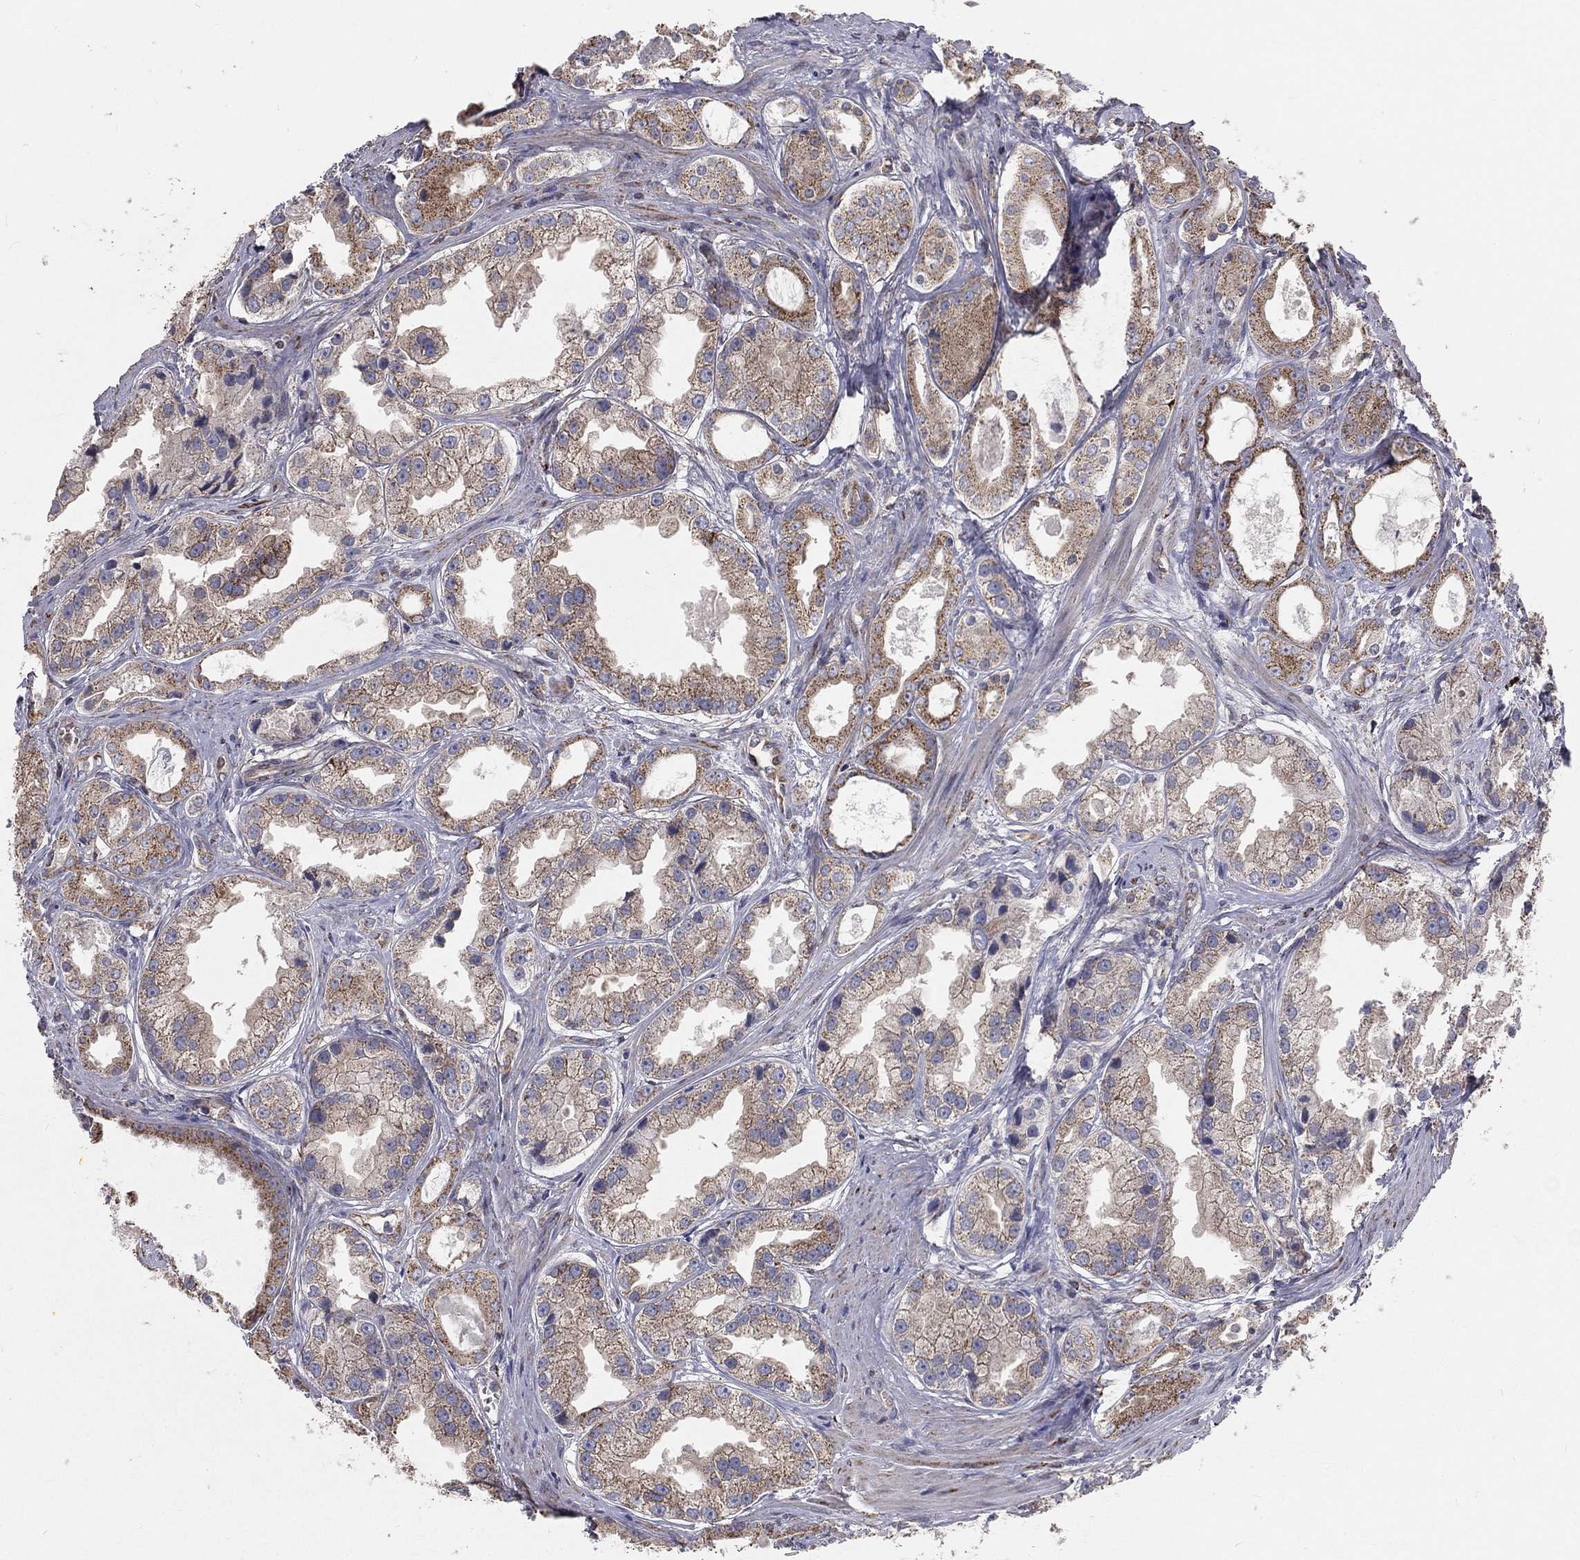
{"staining": {"intensity": "moderate", "quantity": ">75%", "location": "cytoplasmic/membranous"}, "tissue": "prostate cancer", "cell_type": "Tumor cells", "image_type": "cancer", "snomed": [{"axis": "morphology", "description": "Adenocarcinoma, NOS"}, {"axis": "topography", "description": "Prostate"}], "caption": "Protein analysis of prostate cancer (adenocarcinoma) tissue reveals moderate cytoplasmic/membranous positivity in approximately >75% of tumor cells.", "gene": "HADH", "patient": {"sex": "male", "age": 61}}